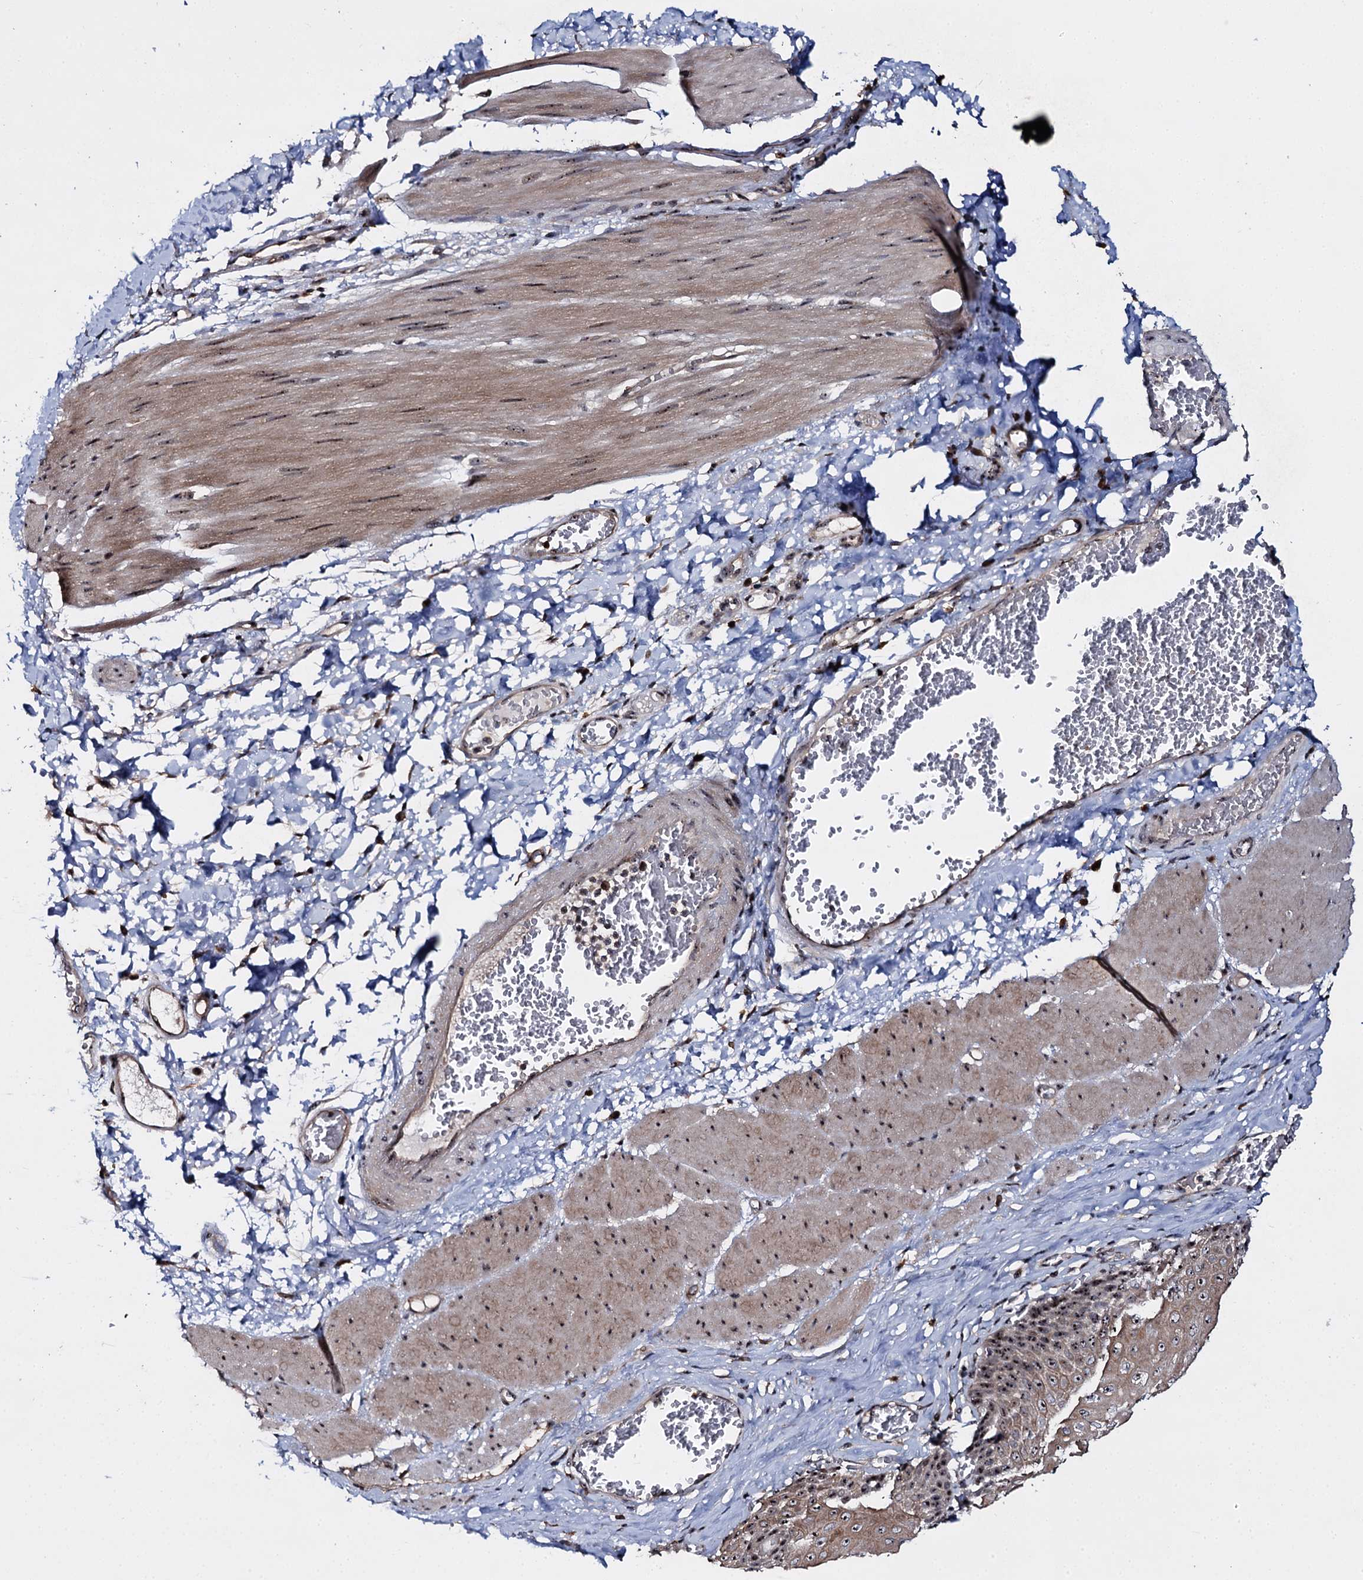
{"staining": {"intensity": "strong", "quantity": ">75%", "location": "cytoplasmic/membranous,nuclear"}, "tissue": "esophagus", "cell_type": "Squamous epithelial cells", "image_type": "normal", "snomed": [{"axis": "morphology", "description": "Normal tissue, NOS"}, {"axis": "topography", "description": "Esophagus"}], "caption": "A high amount of strong cytoplasmic/membranous,nuclear staining is present in approximately >75% of squamous epithelial cells in unremarkable esophagus.", "gene": "SUPT20H", "patient": {"sex": "male", "age": 60}}